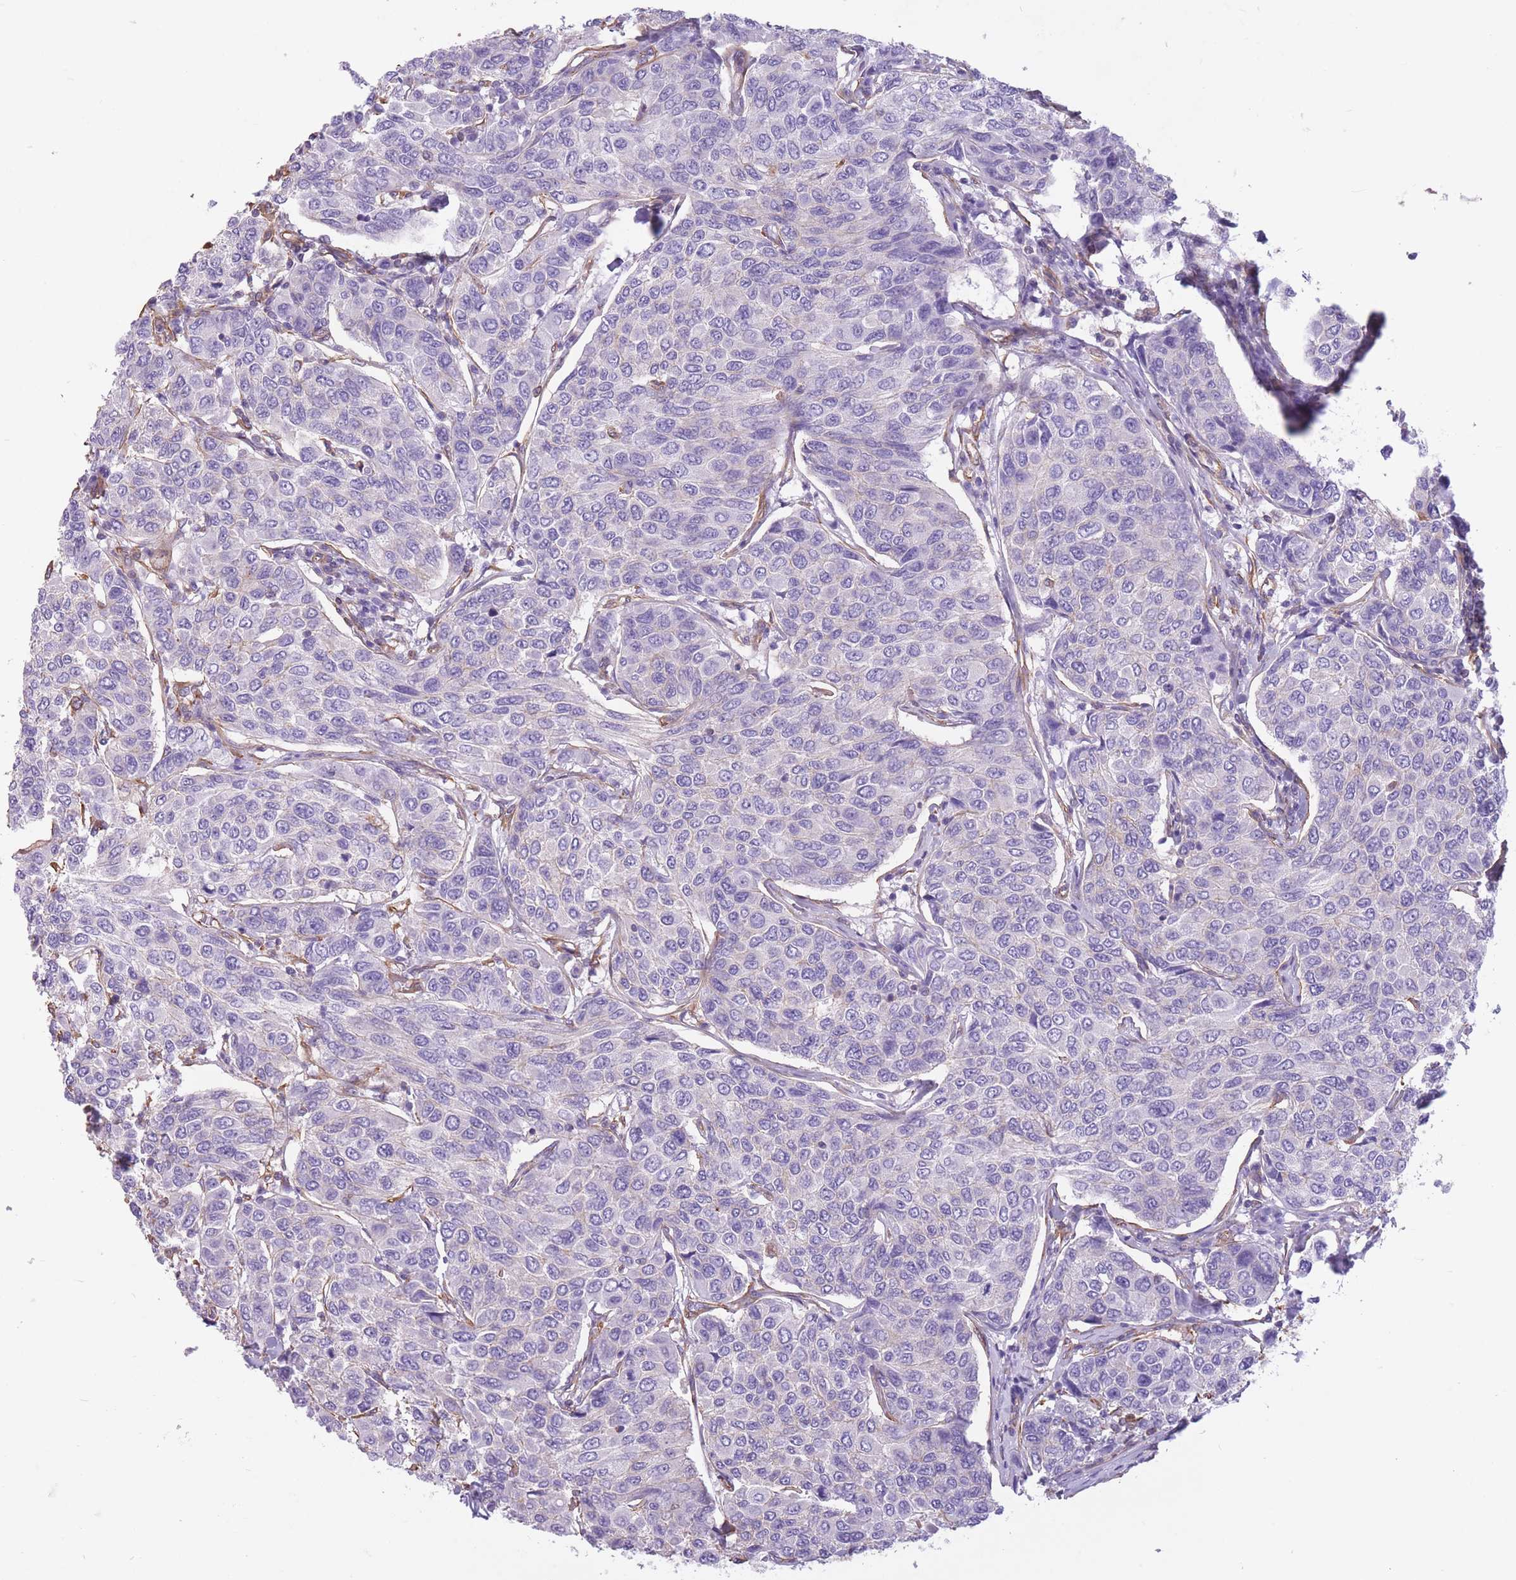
{"staining": {"intensity": "negative", "quantity": "none", "location": "none"}, "tissue": "breast cancer", "cell_type": "Tumor cells", "image_type": "cancer", "snomed": [{"axis": "morphology", "description": "Duct carcinoma"}, {"axis": "topography", "description": "Breast"}], "caption": "IHC of invasive ductal carcinoma (breast) reveals no staining in tumor cells. (Brightfield microscopy of DAB immunohistochemistry (IHC) at high magnification).", "gene": "ADD1", "patient": {"sex": "female", "age": 55}}